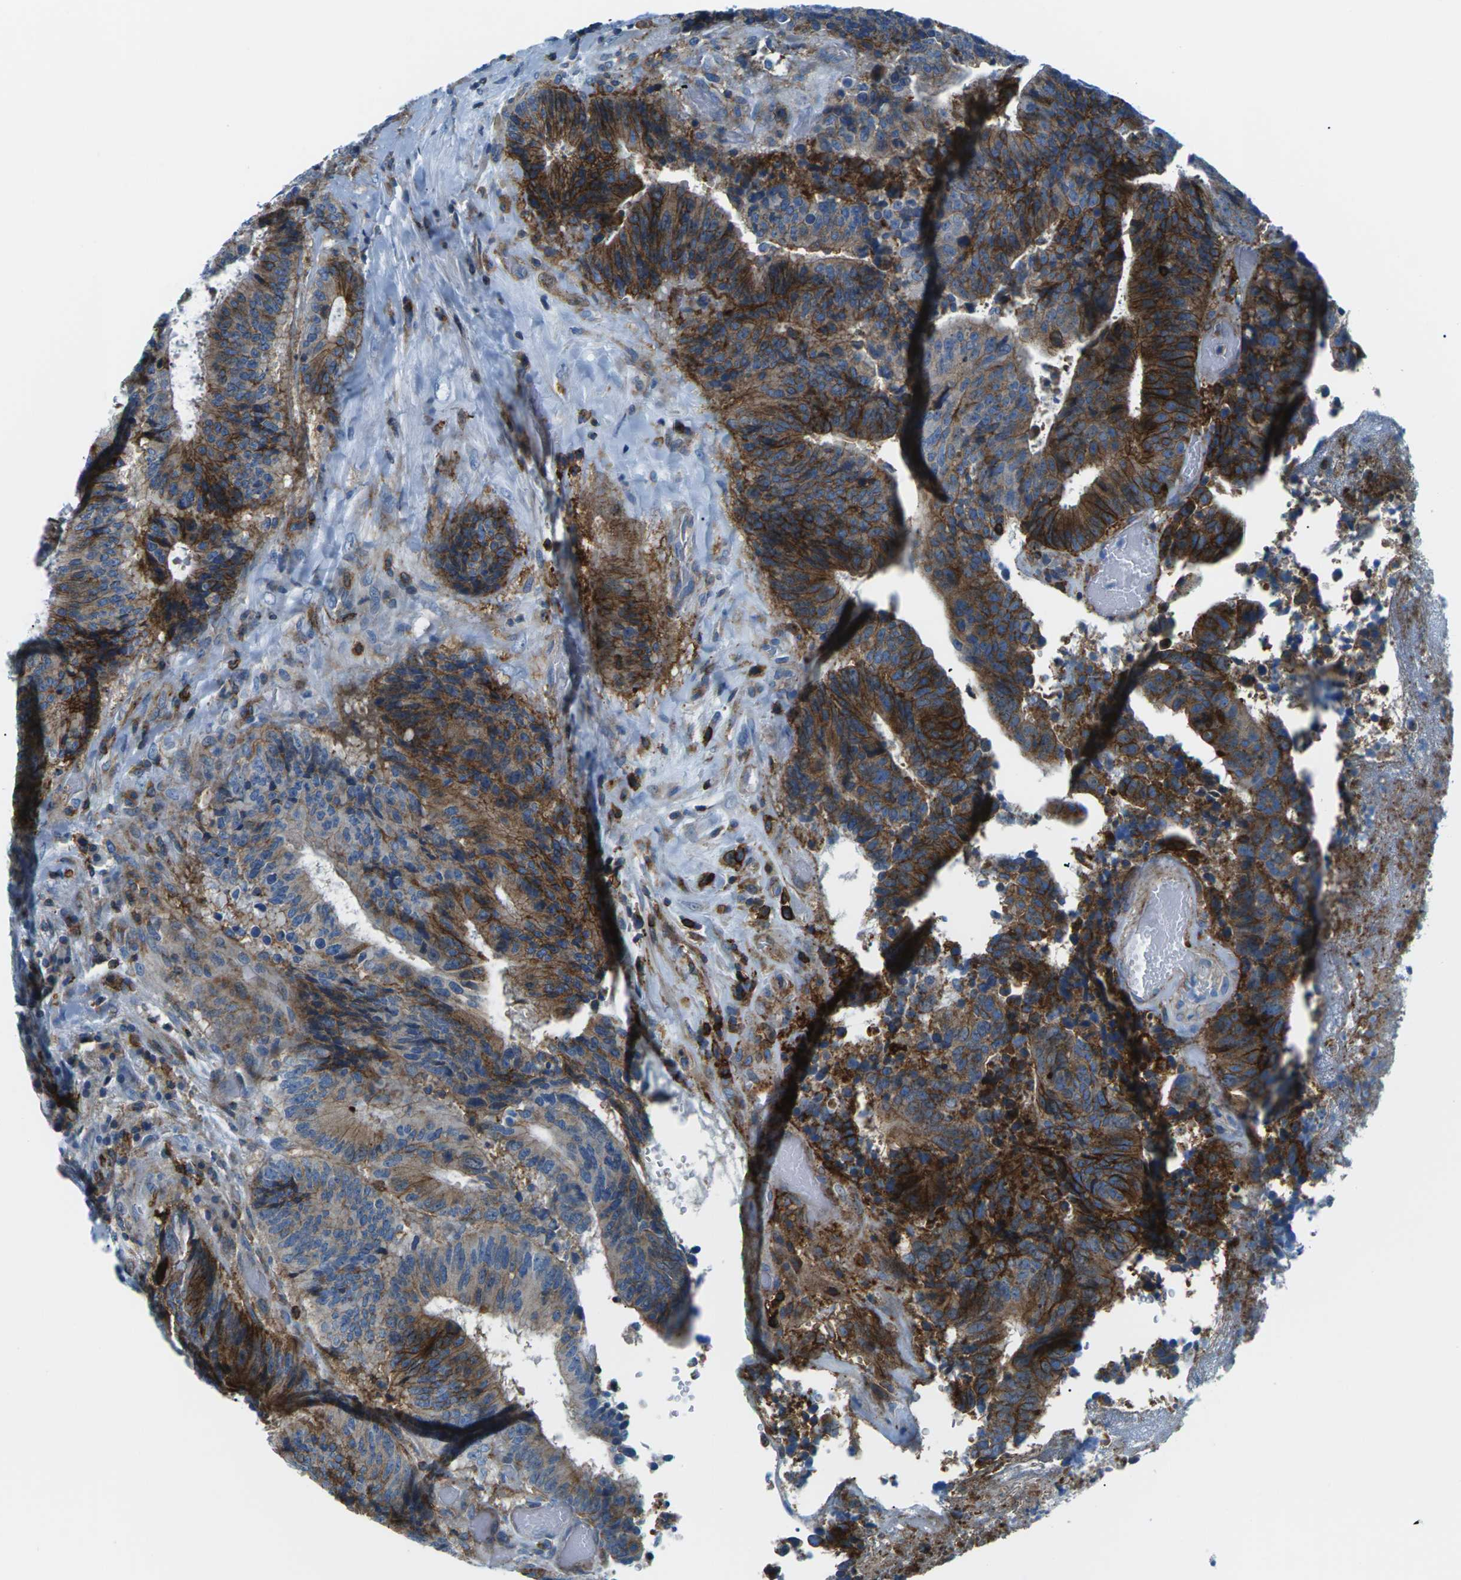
{"staining": {"intensity": "strong", "quantity": "25%-75%", "location": "cytoplasmic/membranous"}, "tissue": "colorectal cancer", "cell_type": "Tumor cells", "image_type": "cancer", "snomed": [{"axis": "morphology", "description": "Adenocarcinoma, NOS"}, {"axis": "topography", "description": "Rectum"}], "caption": "IHC image of neoplastic tissue: colorectal cancer (adenocarcinoma) stained using IHC reveals high levels of strong protein expression localized specifically in the cytoplasmic/membranous of tumor cells, appearing as a cytoplasmic/membranous brown color.", "gene": "SOCS4", "patient": {"sex": "male", "age": 72}}